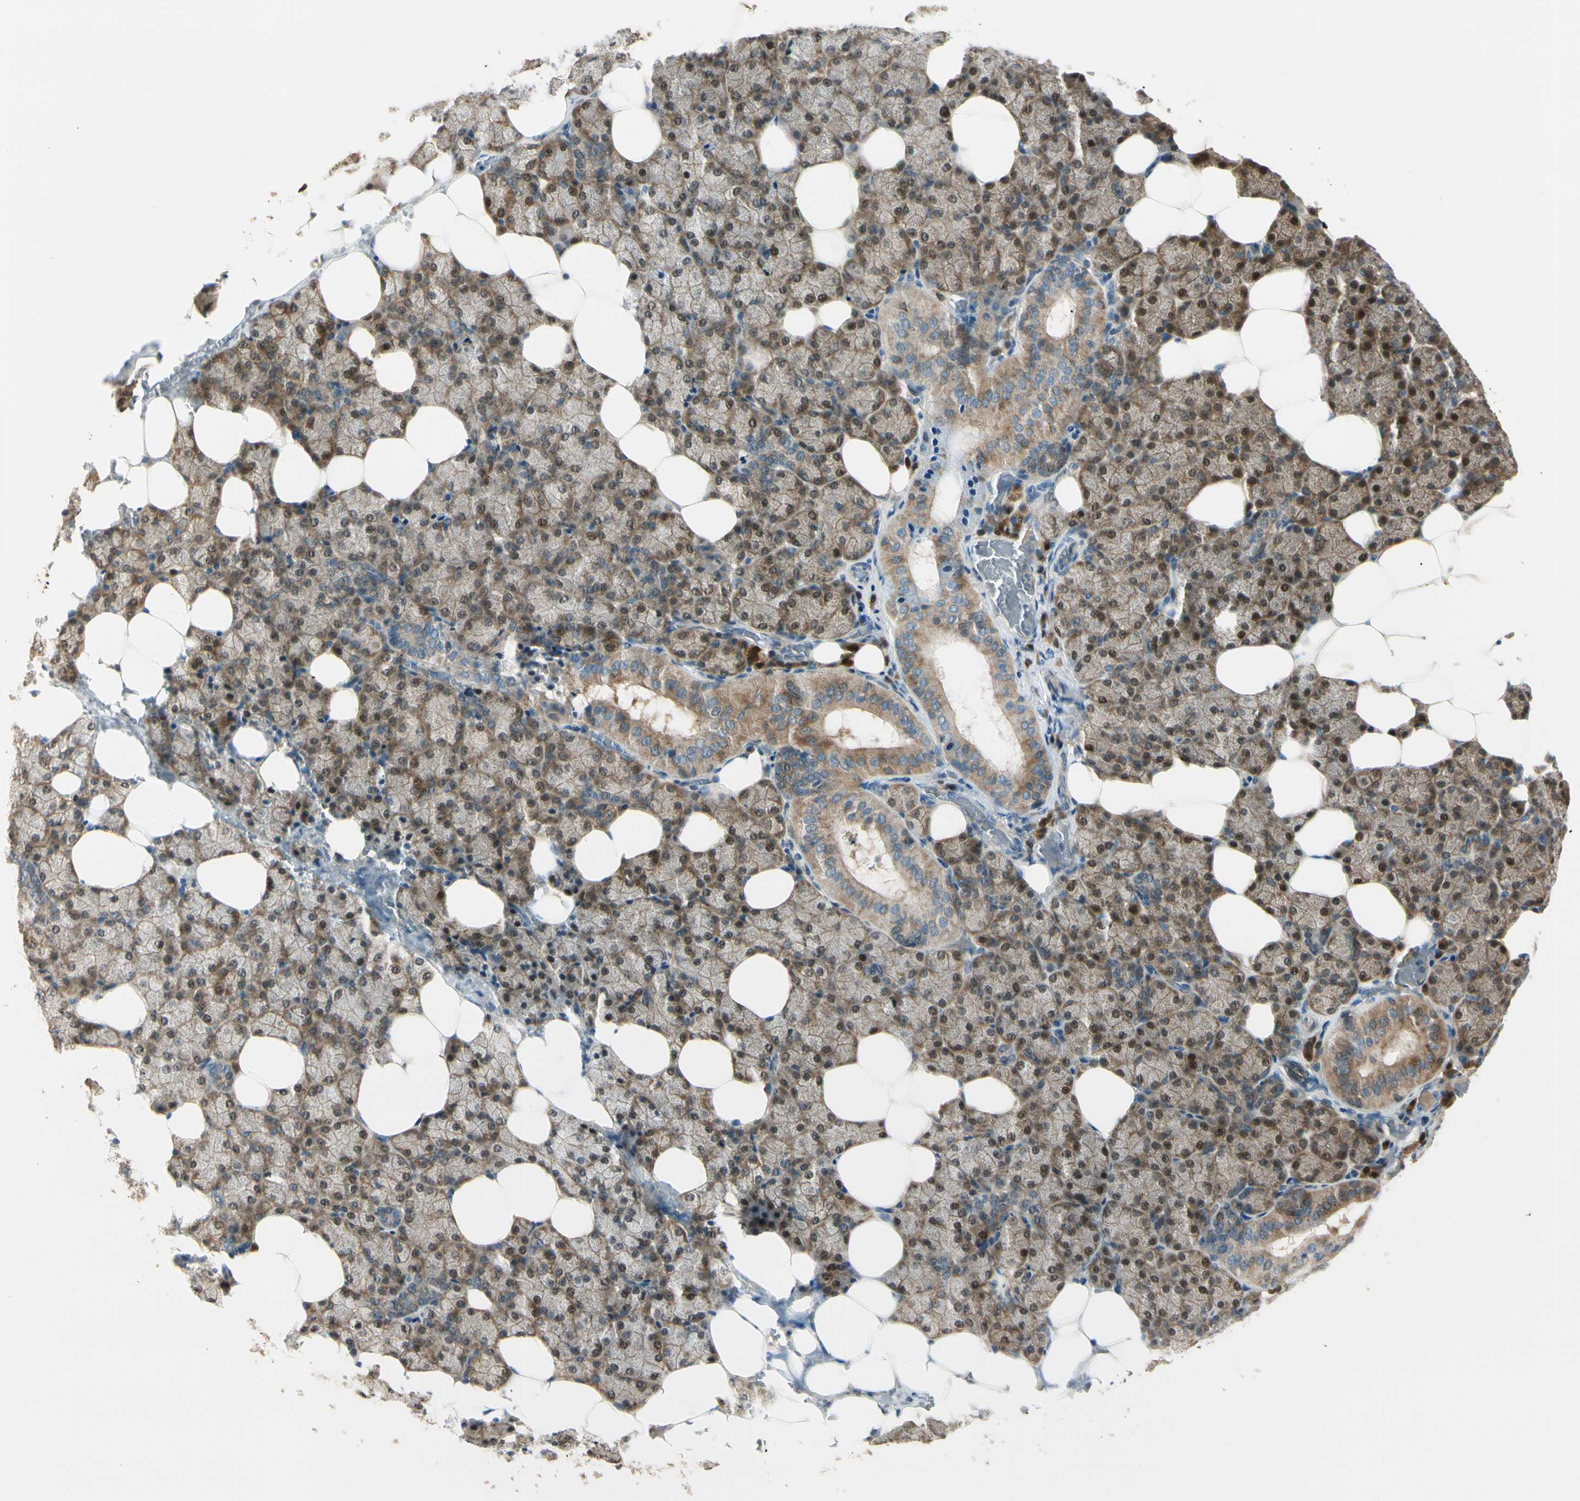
{"staining": {"intensity": "weak", "quantity": ">75%", "location": "cytoplasmic/membranous,nuclear"}, "tissue": "salivary gland", "cell_type": "Glandular cells", "image_type": "normal", "snomed": [{"axis": "morphology", "description": "Normal tissue, NOS"}, {"axis": "topography", "description": "Lymph node"}, {"axis": "topography", "description": "Salivary gland"}], "caption": "Weak cytoplasmic/membranous,nuclear expression is appreciated in about >75% of glandular cells in normal salivary gland. The protein is stained brown, and the nuclei are stained in blue (DAB (3,3'-diaminobenzidine) IHC with brightfield microscopy, high magnification).", "gene": "PLXNA1", "patient": {"sex": "male", "age": 8}}